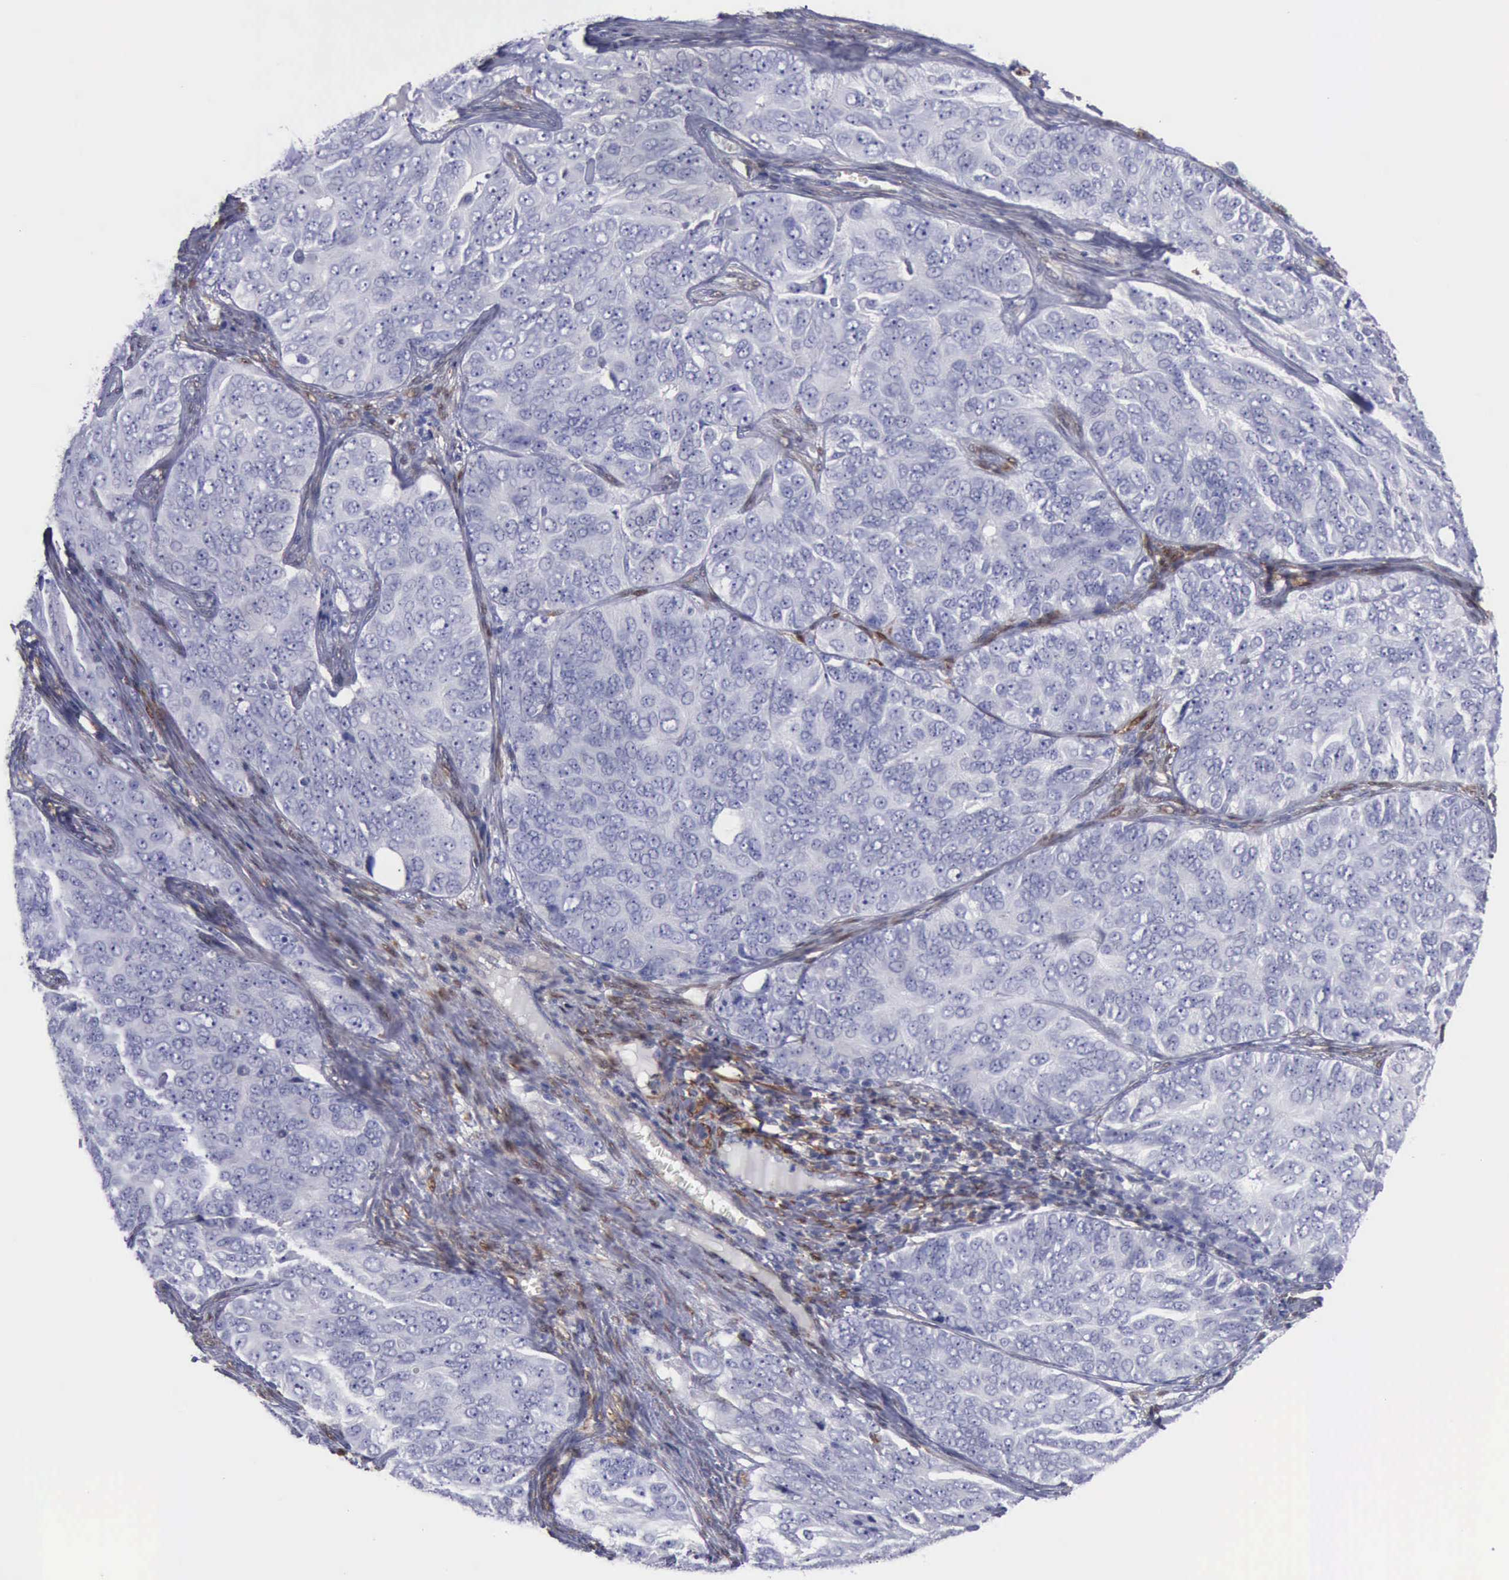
{"staining": {"intensity": "negative", "quantity": "none", "location": "none"}, "tissue": "ovarian cancer", "cell_type": "Tumor cells", "image_type": "cancer", "snomed": [{"axis": "morphology", "description": "Carcinoma, endometroid"}, {"axis": "topography", "description": "Ovary"}], "caption": "Immunohistochemistry (IHC) image of ovarian cancer stained for a protein (brown), which displays no positivity in tumor cells.", "gene": "FHL1", "patient": {"sex": "female", "age": 51}}